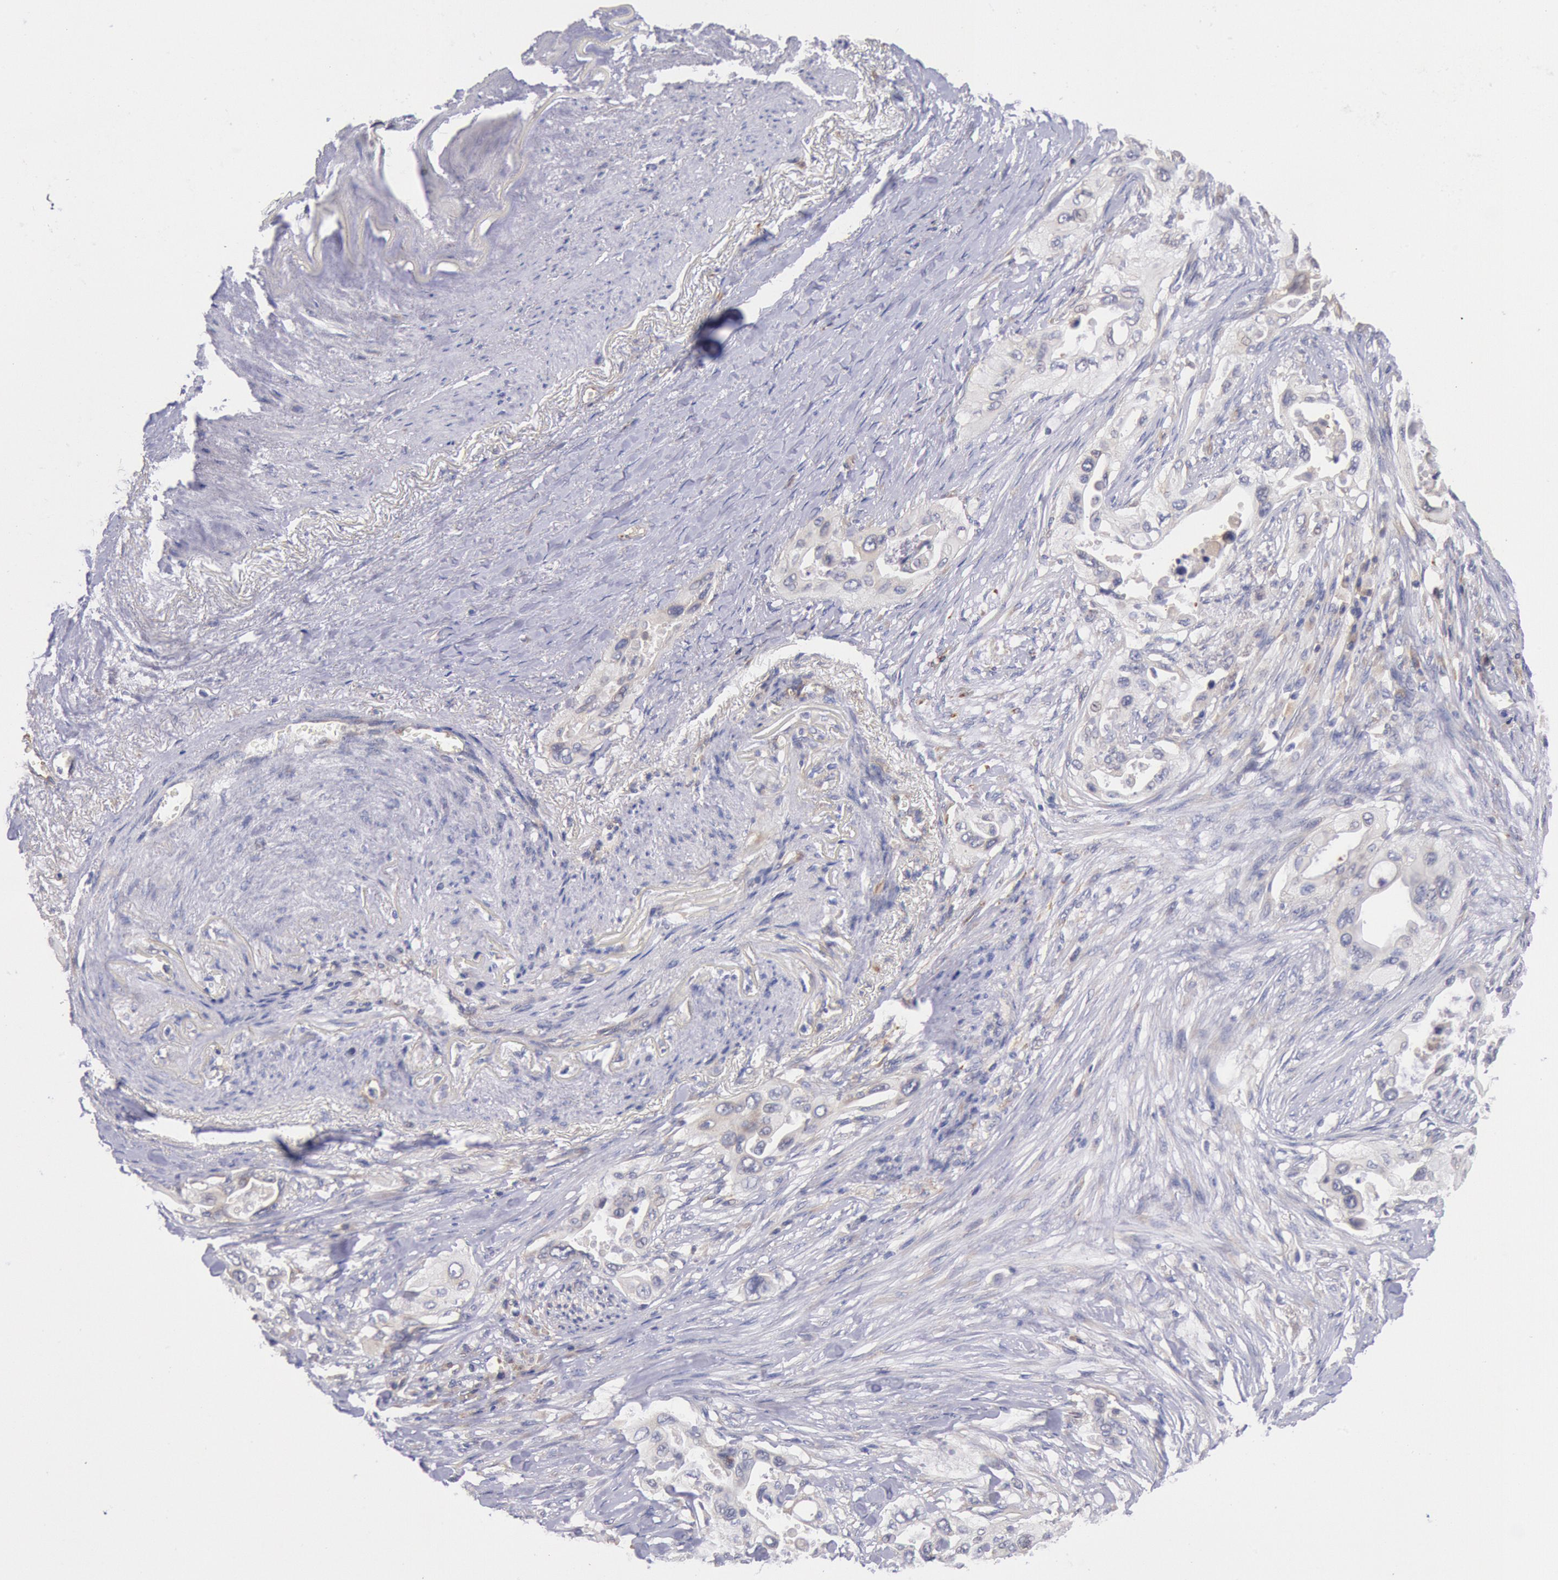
{"staining": {"intensity": "weak", "quantity": "25%-75%", "location": "cytoplasmic/membranous"}, "tissue": "pancreatic cancer", "cell_type": "Tumor cells", "image_type": "cancer", "snomed": [{"axis": "morphology", "description": "Adenocarcinoma, NOS"}, {"axis": "topography", "description": "Pancreas"}], "caption": "The histopathology image demonstrates a brown stain indicating the presence of a protein in the cytoplasmic/membranous of tumor cells in pancreatic adenocarcinoma.", "gene": "DRG1", "patient": {"sex": "male", "age": 77}}